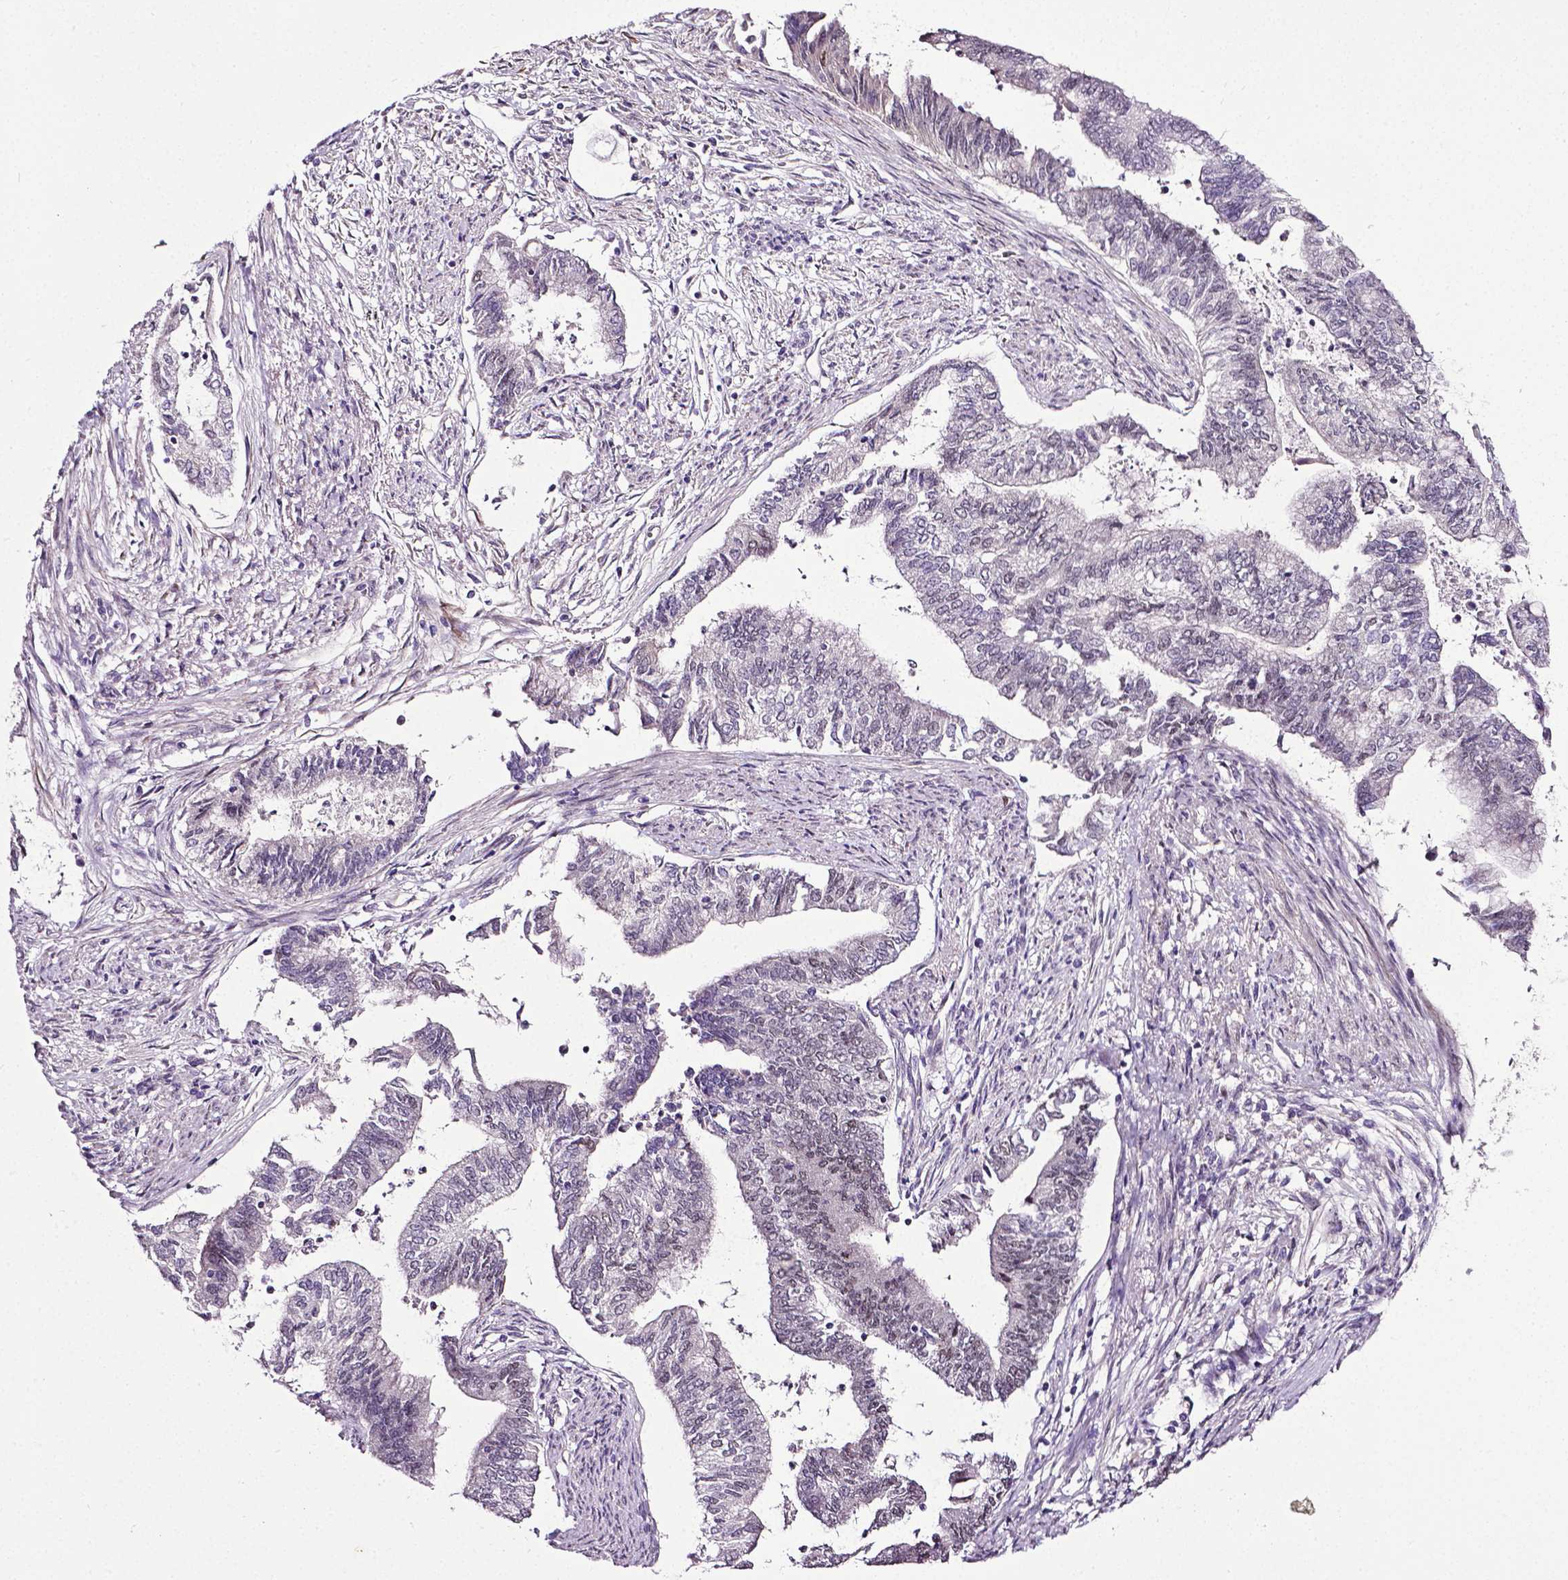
{"staining": {"intensity": "weak", "quantity": "<25%", "location": "nuclear"}, "tissue": "endometrial cancer", "cell_type": "Tumor cells", "image_type": "cancer", "snomed": [{"axis": "morphology", "description": "Adenocarcinoma, NOS"}, {"axis": "topography", "description": "Endometrium"}], "caption": "Tumor cells show no significant protein staining in adenocarcinoma (endometrial). (DAB immunohistochemistry, high magnification).", "gene": "PTGER3", "patient": {"sex": "female", "age": 65}}